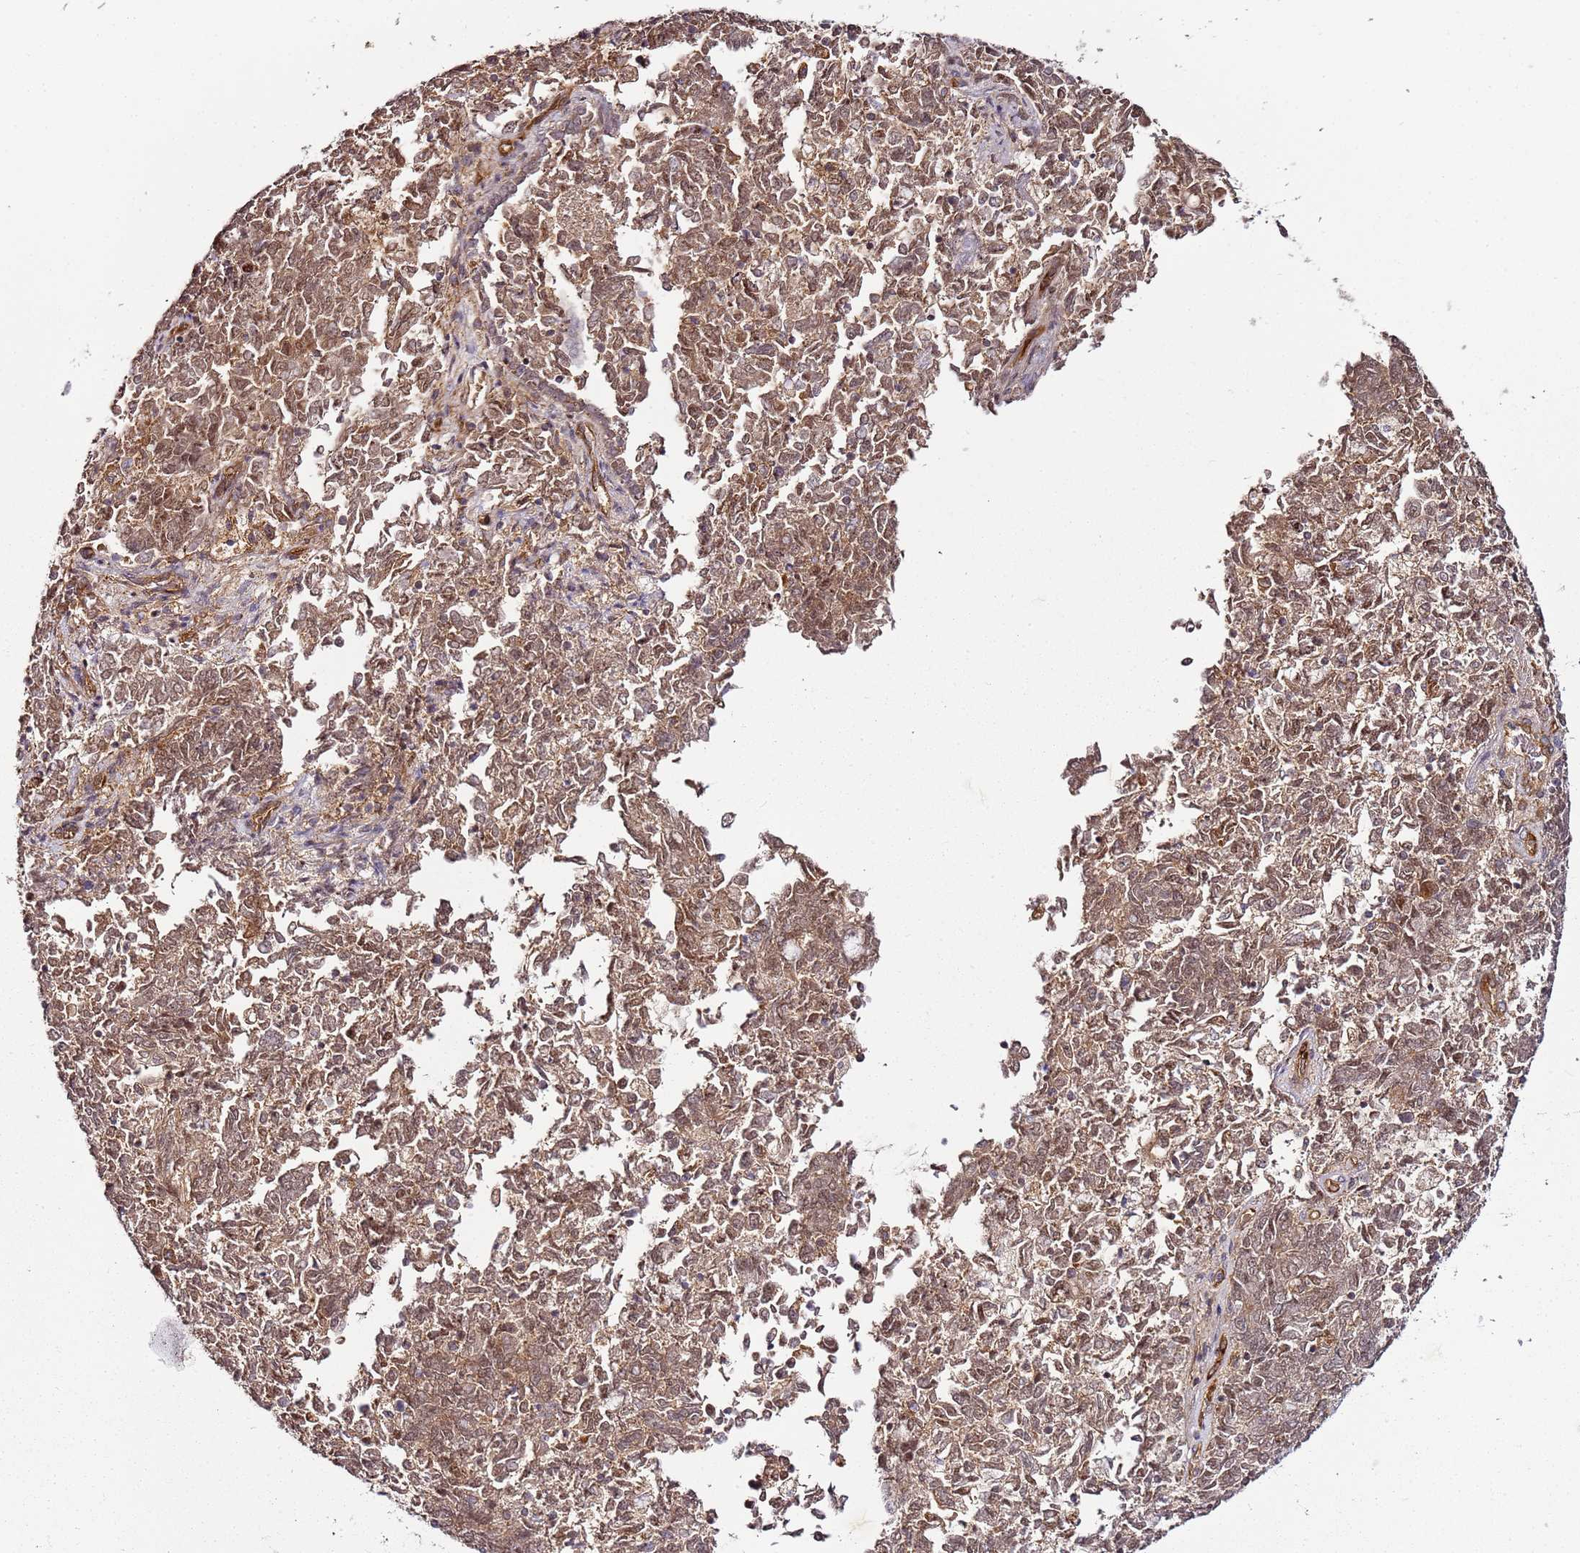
{"staining": {"intensity": "moderate", "quantity": ">75%", "location": "cytoplasmic/membranous,nuclear"}, "tissue": "endometrial cancer", "cell_type": "Tumor cells", "image_type": "cancer", "snomed": [{"axis": "morphology", "description": "Adenocarcinoma, NOS"}, {"axis": "topography", "description": "Endometrium"}], "caption": "This is an image of IHC staining of endometrial adenocarcinoma, which shows moderate staining in the cytoplasmic/membranous and nuclear of tumor cells.", "gene": "CCNYL1", "patient": {"sex": "female", "age": 80}}